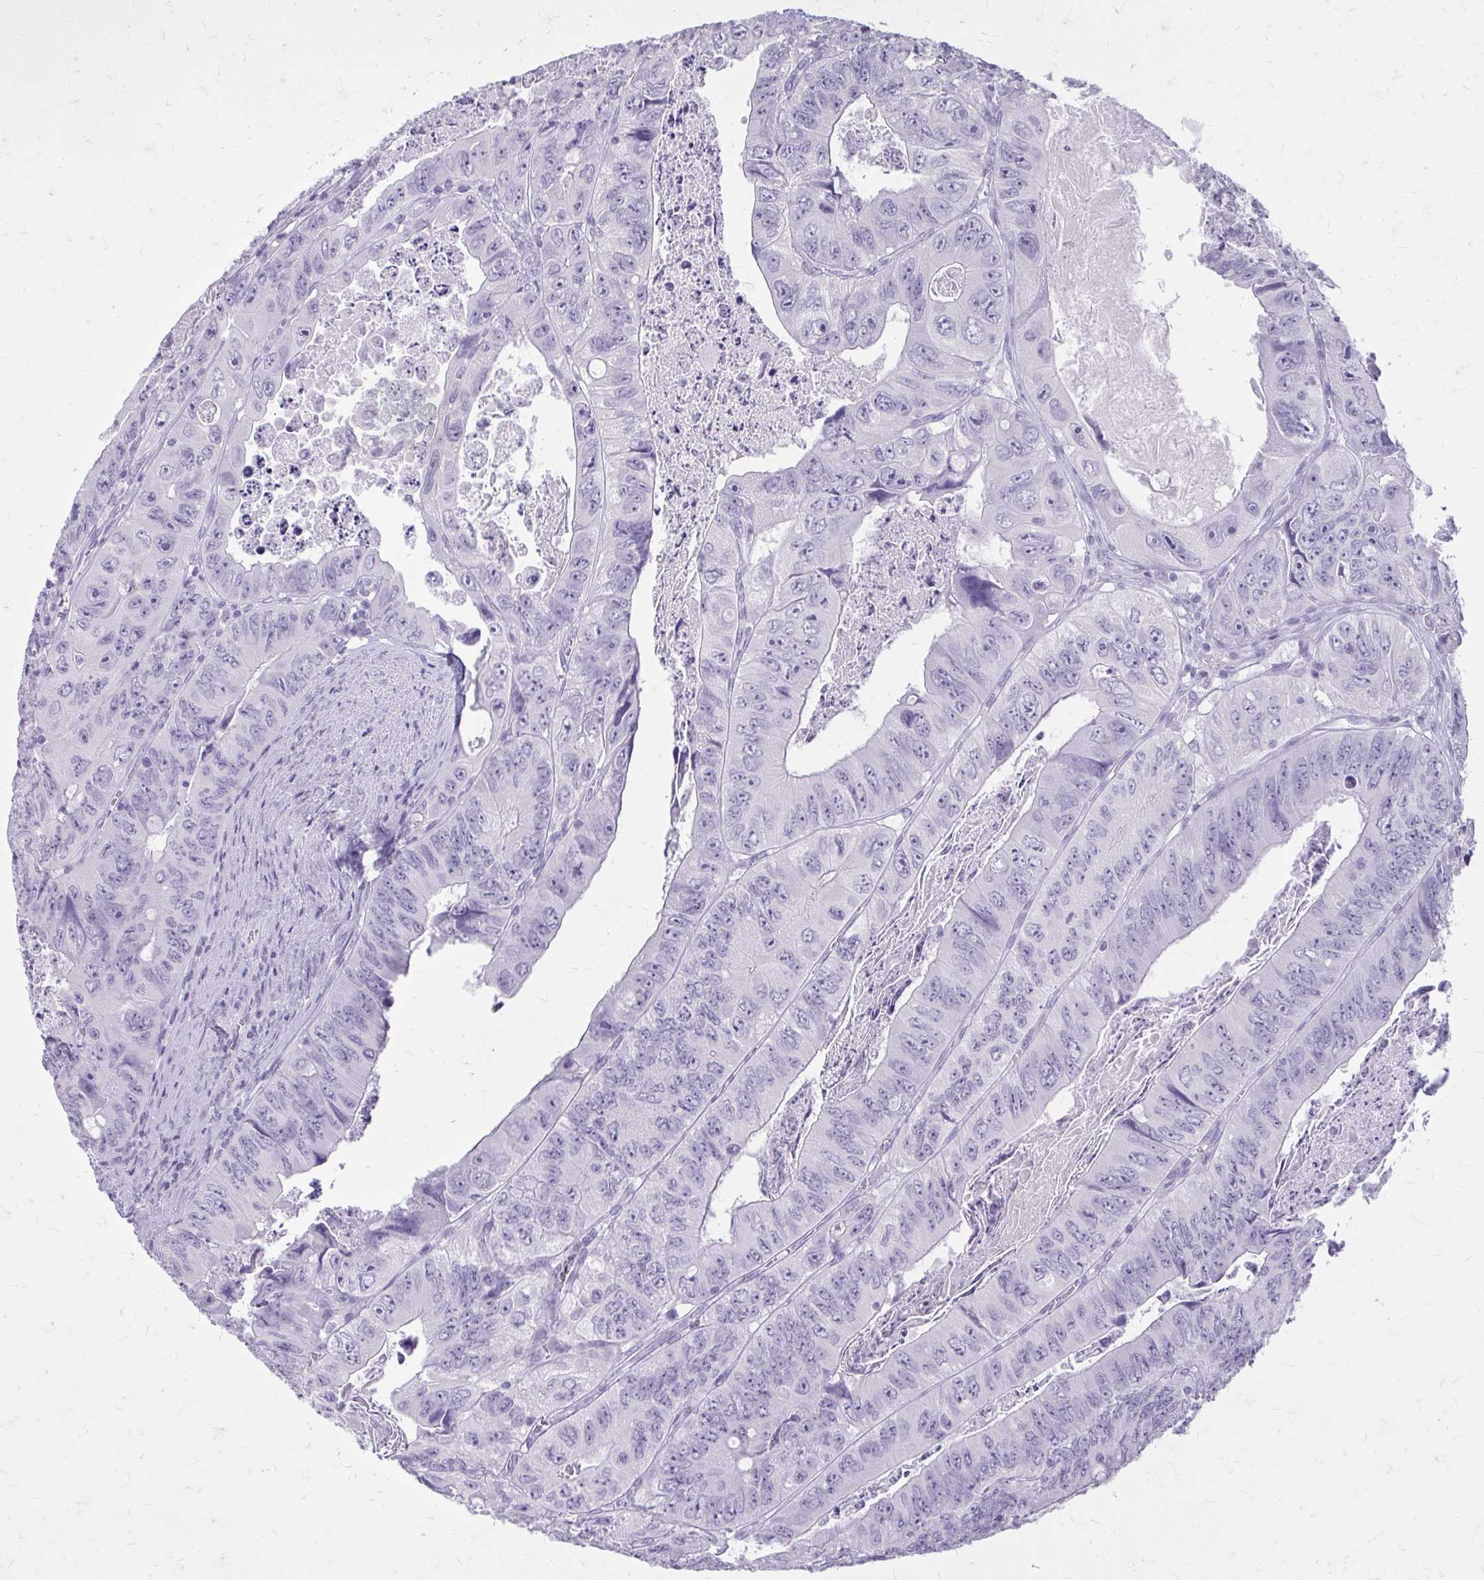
{"staining": {"intensity": "negative", "quantity": "none", "location": "none"}, "tissue": "colorectal cancer", "cell_type": "Tumor cells", "image_type": "cancer", "snomed": [{"axis": "morphology", "description": "Adenocarcinoma, NOS"}, {"axis": "topography", "description": "Colon"}], "caption": "Immunohistochemistry (IHC) photomicrograph of human colorectal cancer (adenocarcinoma) stained for a protein (brown), which exhibits no expression in tumor cells. The staining was performed using DAB to visualize the protein expression in brown, while the nuclei were stained in blue with hematoxylin (Magnification: 20x).", "gene": "KRT5", "patient": {"sex": "female", "age": 84}}